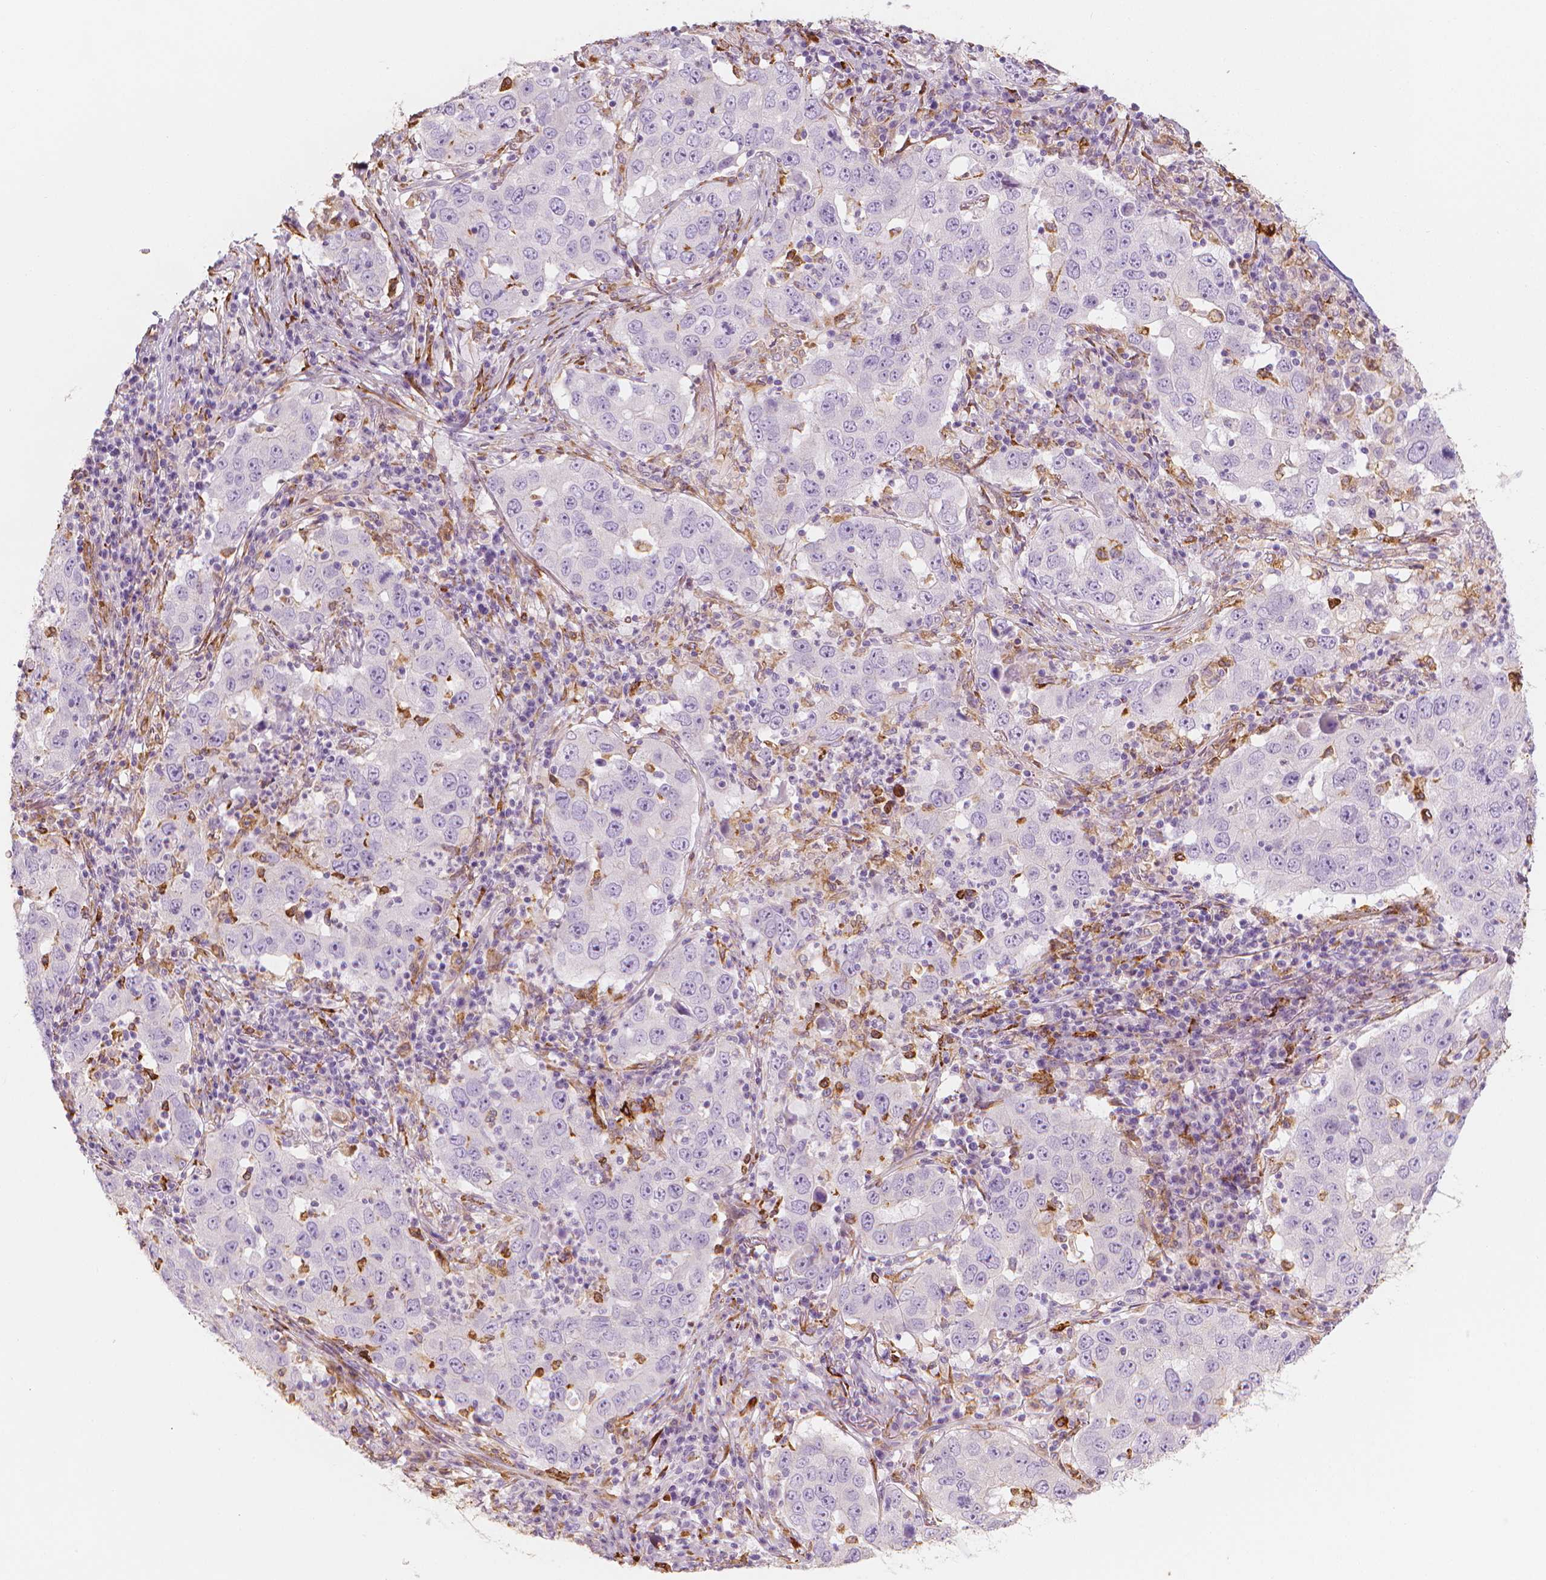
{"staining": {"intensity": "negative", "quantity": "none", "location": "none"}, "tissue": "lung cancer", "cell_type": "Tumor cells", "image_type": "cancer", "snomed": [{"axis": "morphology", "description": "Adenocarcinoma, NOS"}, {"axis": "topography", "description": "Lung"}], "caption": "High magnification brightfield microscopy of lung cancer stained with DAB (brown) and counterstained with hematoxylin (blue): tumor cells show no significant staining.", "gene": "CES1", "patient": {"sex": "male", "age": 73}}